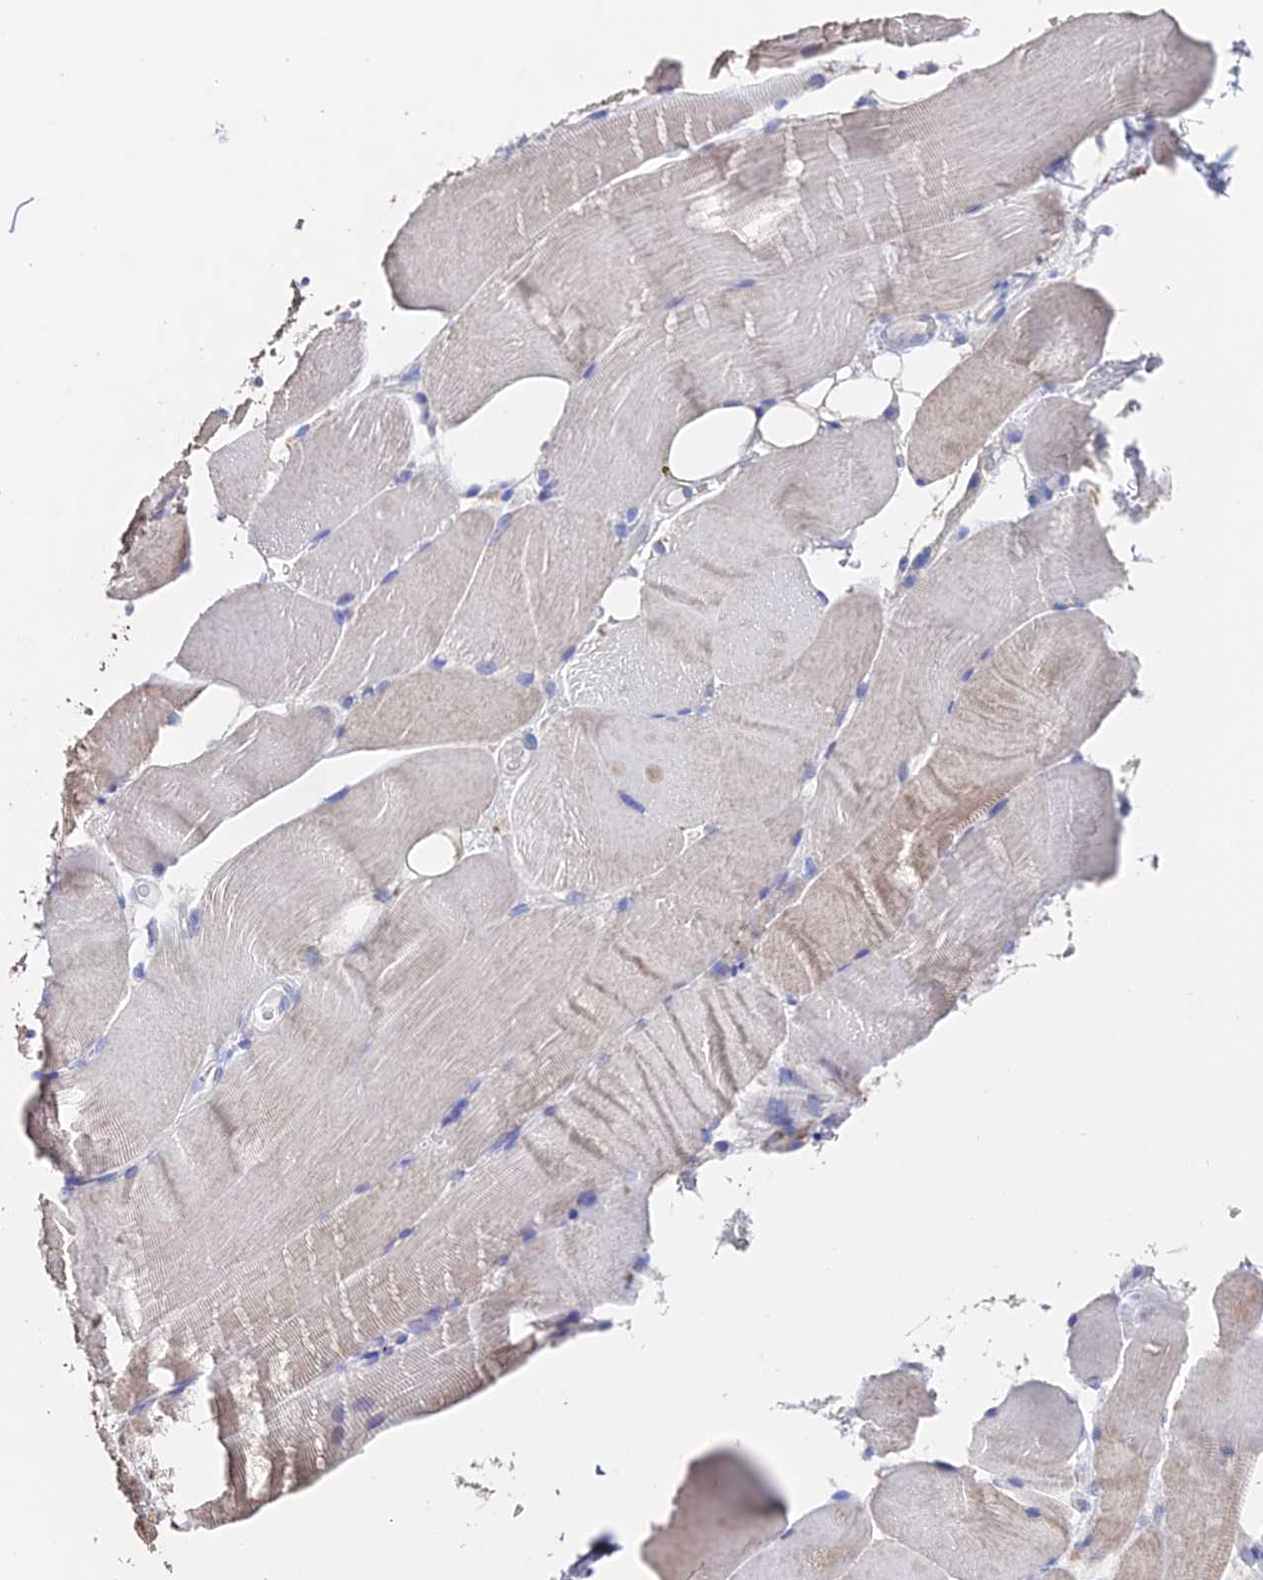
{"staining": {"intensity": "weak", "quantity": "<25%", "location": "cytoplasmic/membranous"}, "tissue": "skeletal muscle", "cell_type": "Myocytes", "image_type": "normal", "snomed": [{"axis": "morphology", "description": "Normal tissue, NOS"}, {"axis": "topography", "description": "Skeletal muscle"}, {"axis": "topography", "description": "Parathyroid gland"}], "caption": "Myocytes show no significant staining in benign skeletal muscle. (DAB immunohistochemistry (IHC) visualized using brightfield microscopy, high magnification).", "gene": "ESM1", "patient": {"sex": "female", "age": 37}}